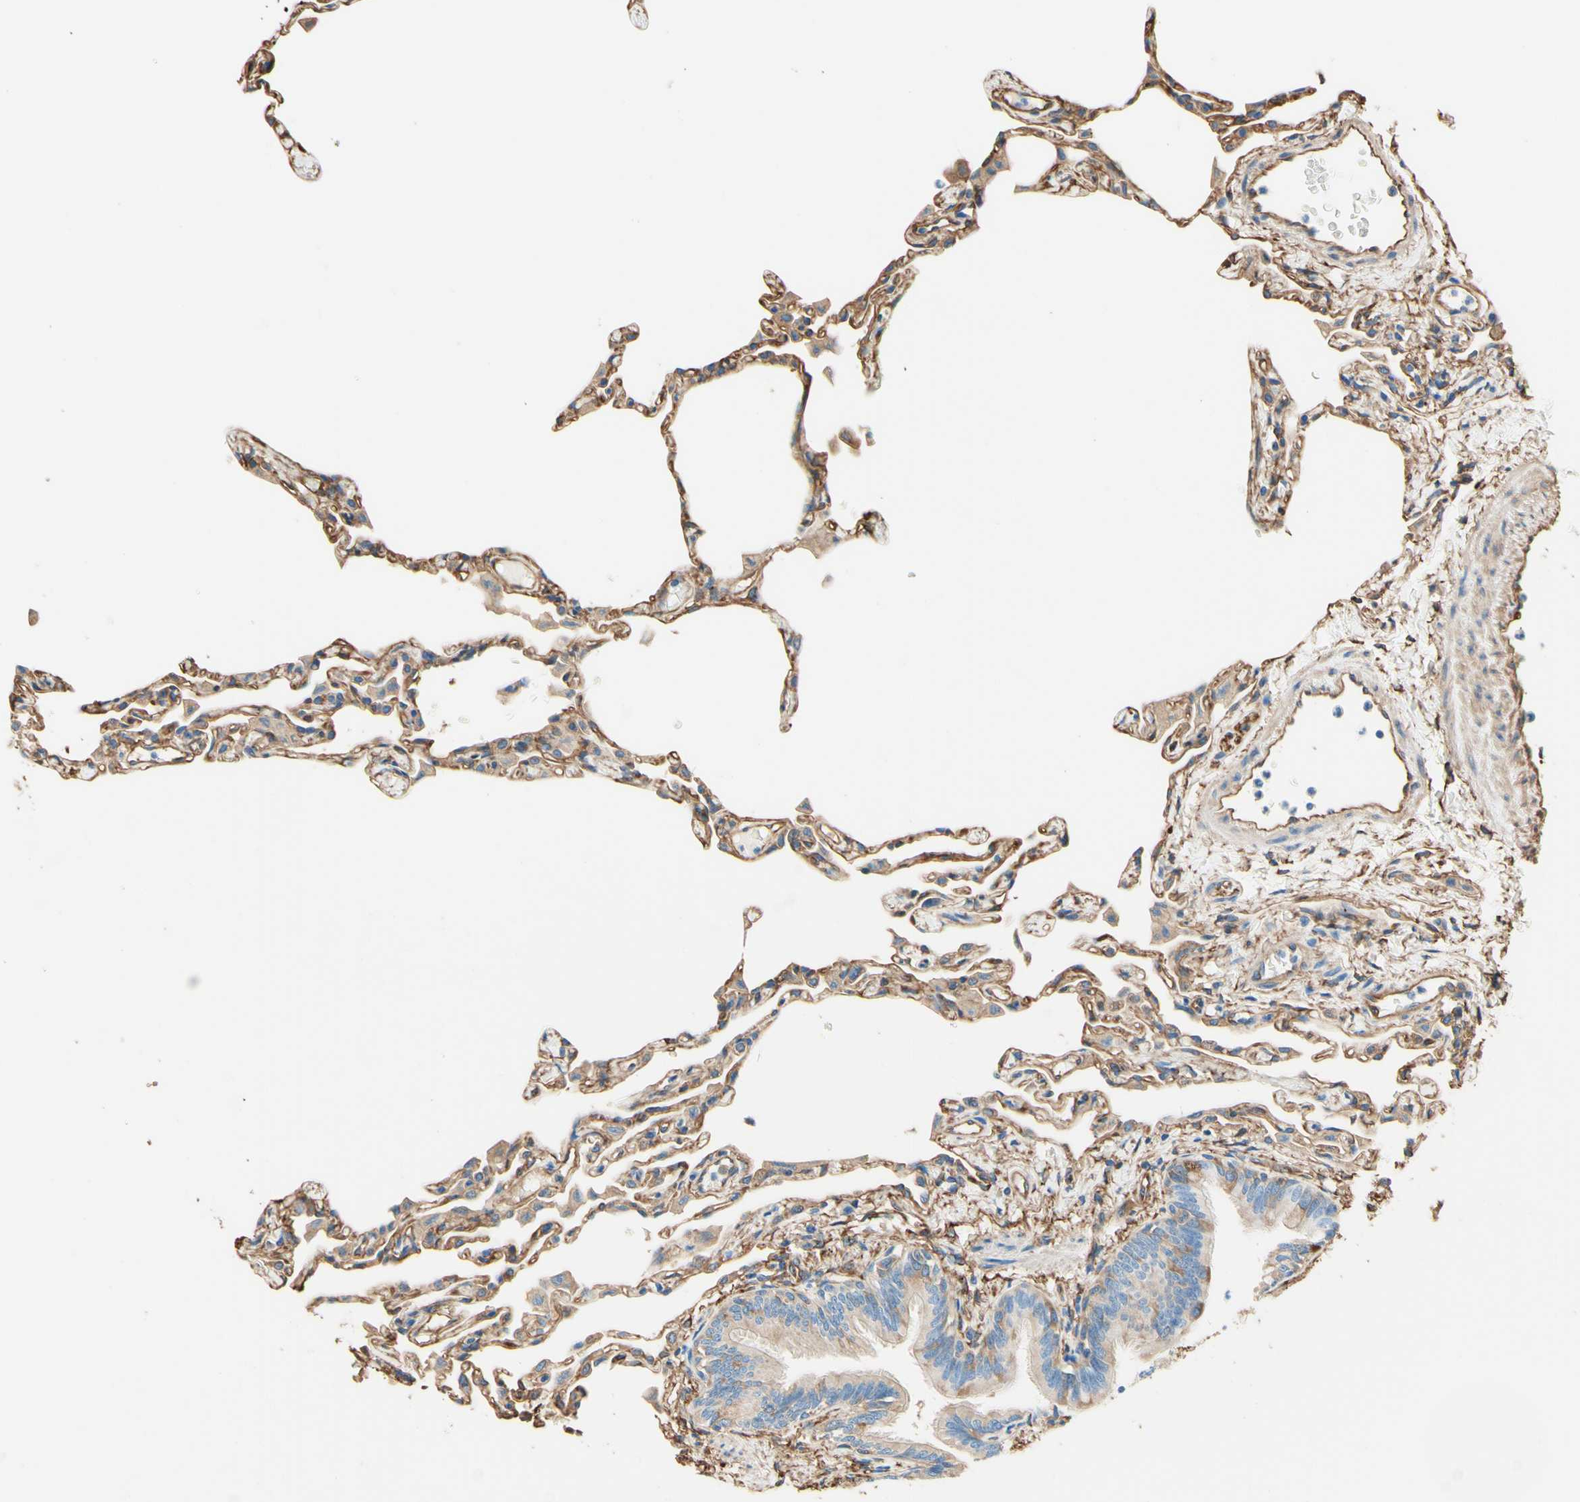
{"staining": {"intensity": "weak", "quantity": ">75%", "location": "cytoplasmic/membranous"}, "tissue": "lung", "cell_type": "Alveolar cells", "image_type": "normal", "snomed": [{"axis": "morphology", "description": "Normal tissue, NOS"}, {"axis": "topography", "description": "Lung"}], "caption": "Weak cytoplasmic/membranous positivity for a protein is seen in about >75% of alveolar cells of benign lung using IHC.", "gene": "DPYSL3", "patient": {"sex": "female", "age": 49}}